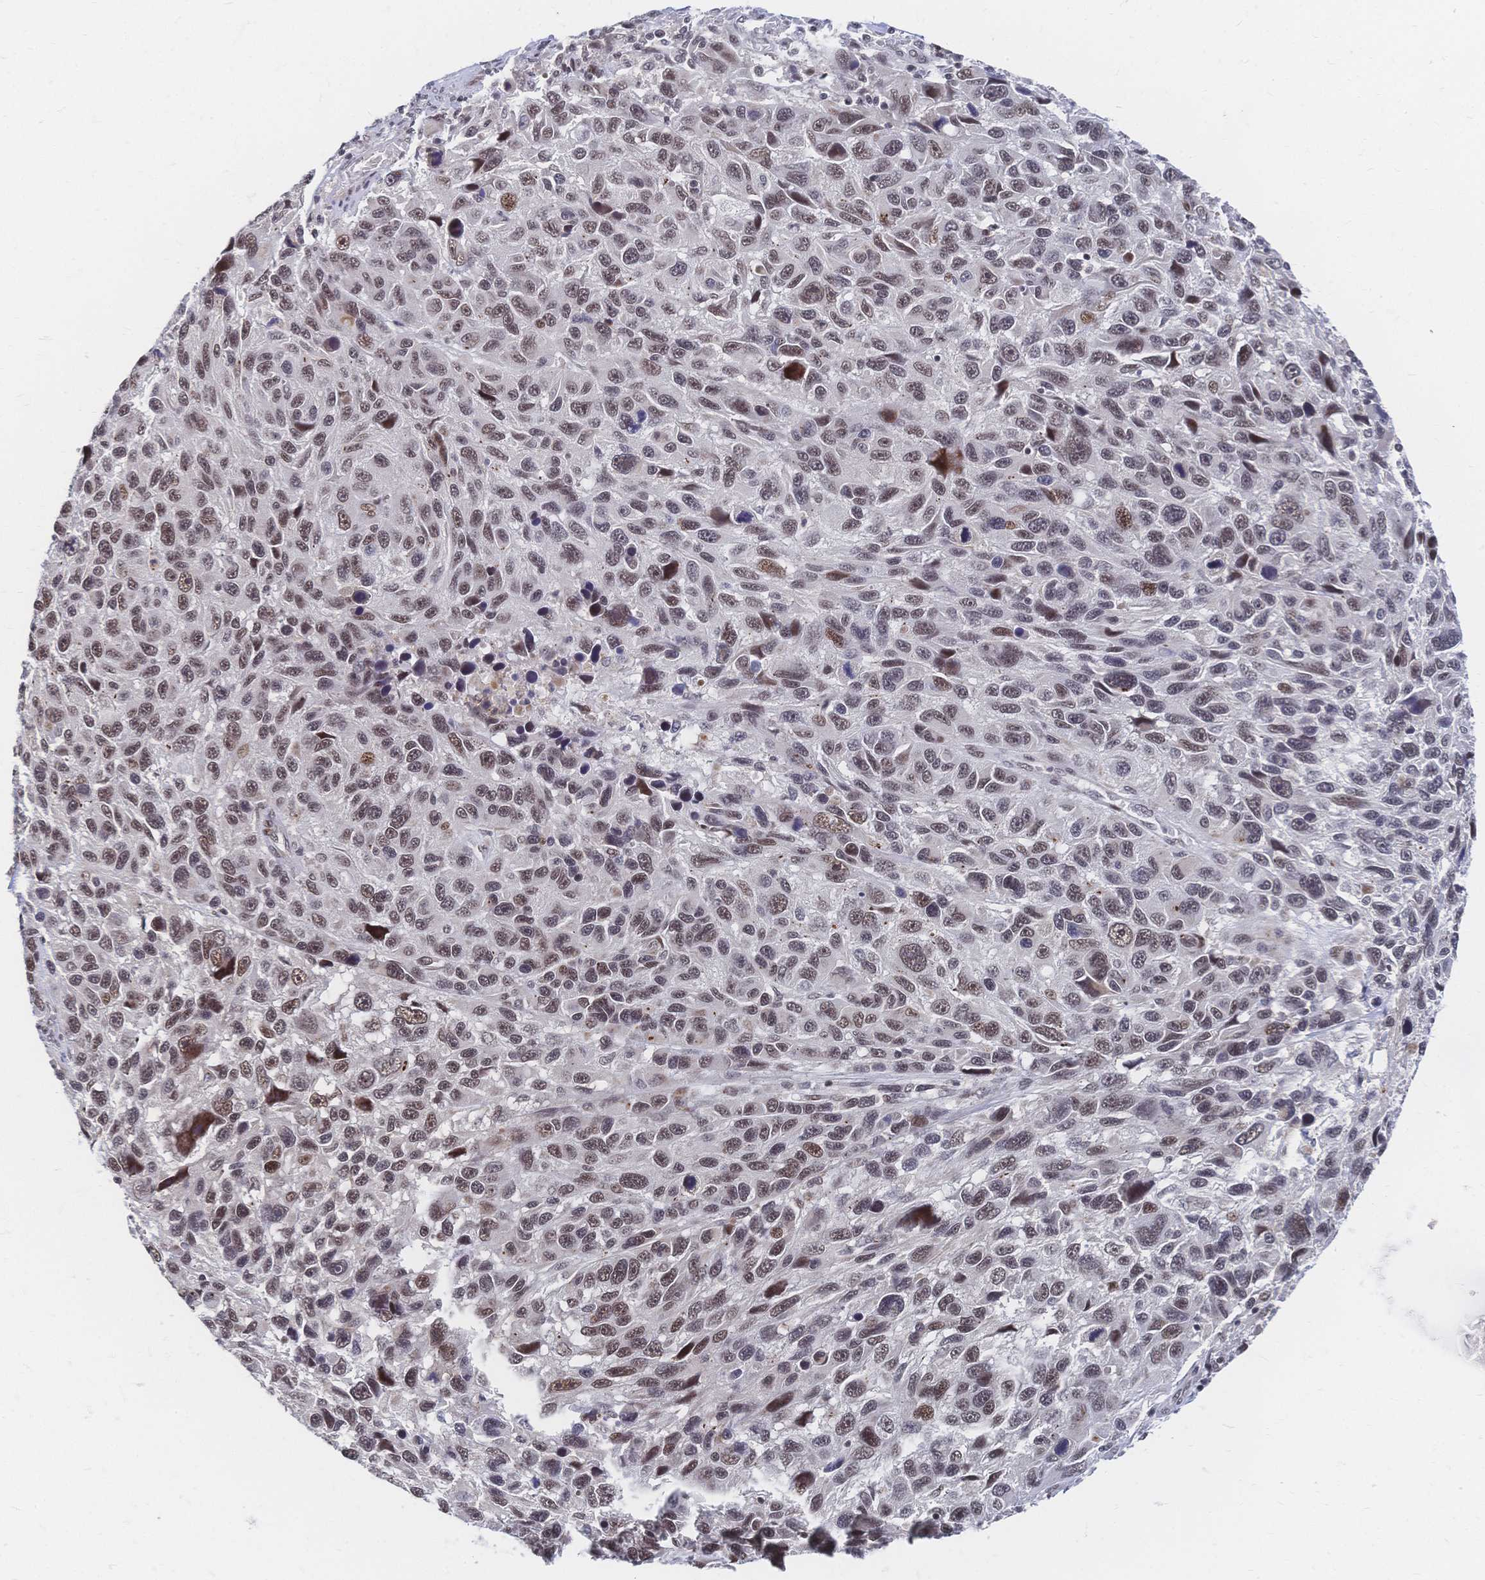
{"staining": {"intensity": "moderate", "quantity": ">75%", "location": "nuclear"}, "tissue": "melanoma", "cell_type": "Tumor cells", "image_type": "cancer", "snomed": [{"axis": "morphology", "description": "Malignant melanoma, NOS"}, {"axis": "topography", "description": "Skin"}], "caption": "DAB (3,3'-diaminobenzidine) immunohistochemical staining of human melanoma demonstrates moderate nuclear protein expression in approximately >75% of tumor cells. Immunohistochemistry (ihc) stains the protein of interest in brown and the nuclei are stained blue.", "gene": "NELFA", "patient": {"sex": "male", "age": 53}}